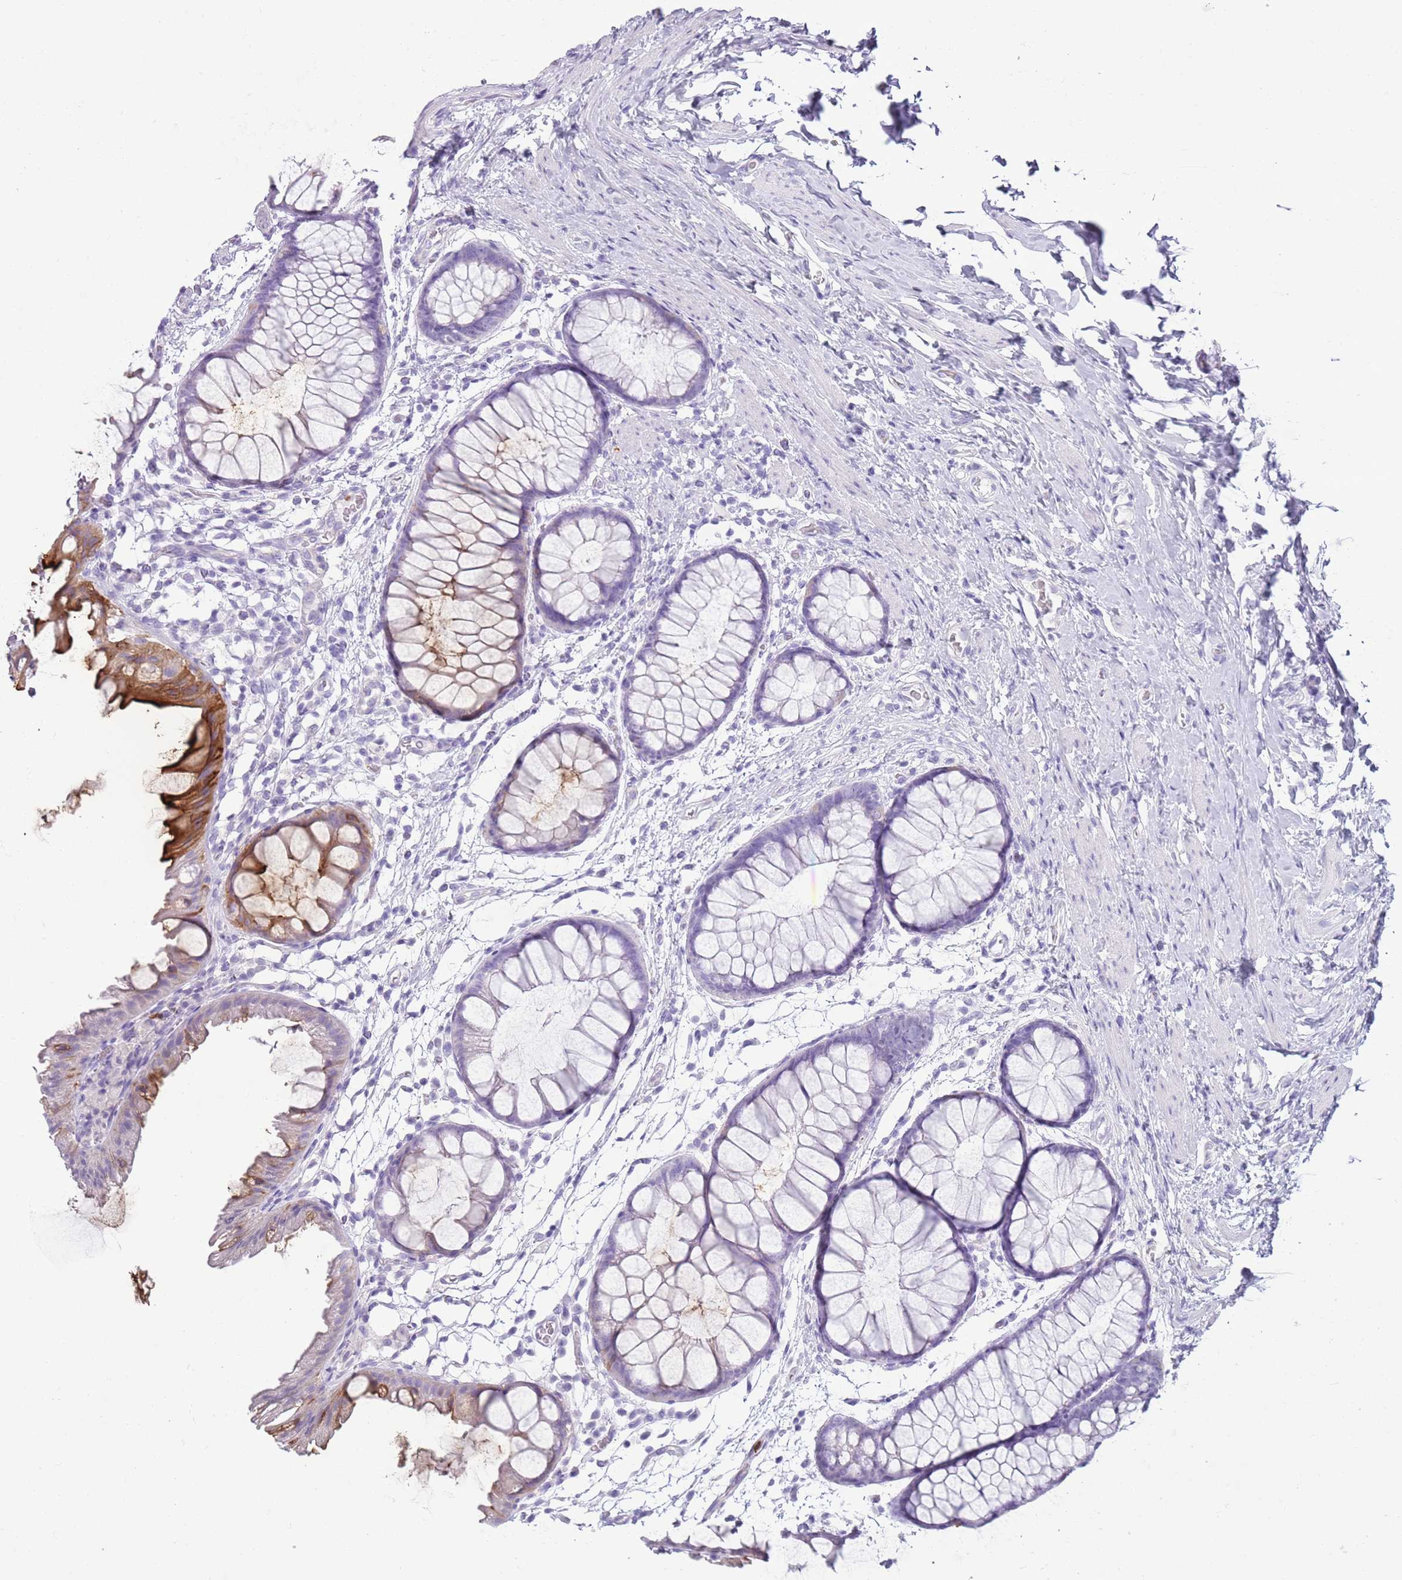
{"staining": {"intensity": "negative", "quantity": "none", "location": "none"}, "tissue": "colon", "cell_type": "Endothelial cells", "image_type": "normal", "snomed": [{"axis": "morphology", "description": "Normal tissue, NOS"}, {"axis": "topography", "description": "Colon"}], "caption": "Colon was stained to show a protein in brown. There is no significant staining in endothelial cells. The staining is performed using DAB (3,3'-diaminobenzidine) brown chromogen with nuclei counter-stained in using hematoxylin.", "gene": "CD177", "patient": {"sex": "female", "age": 62}}